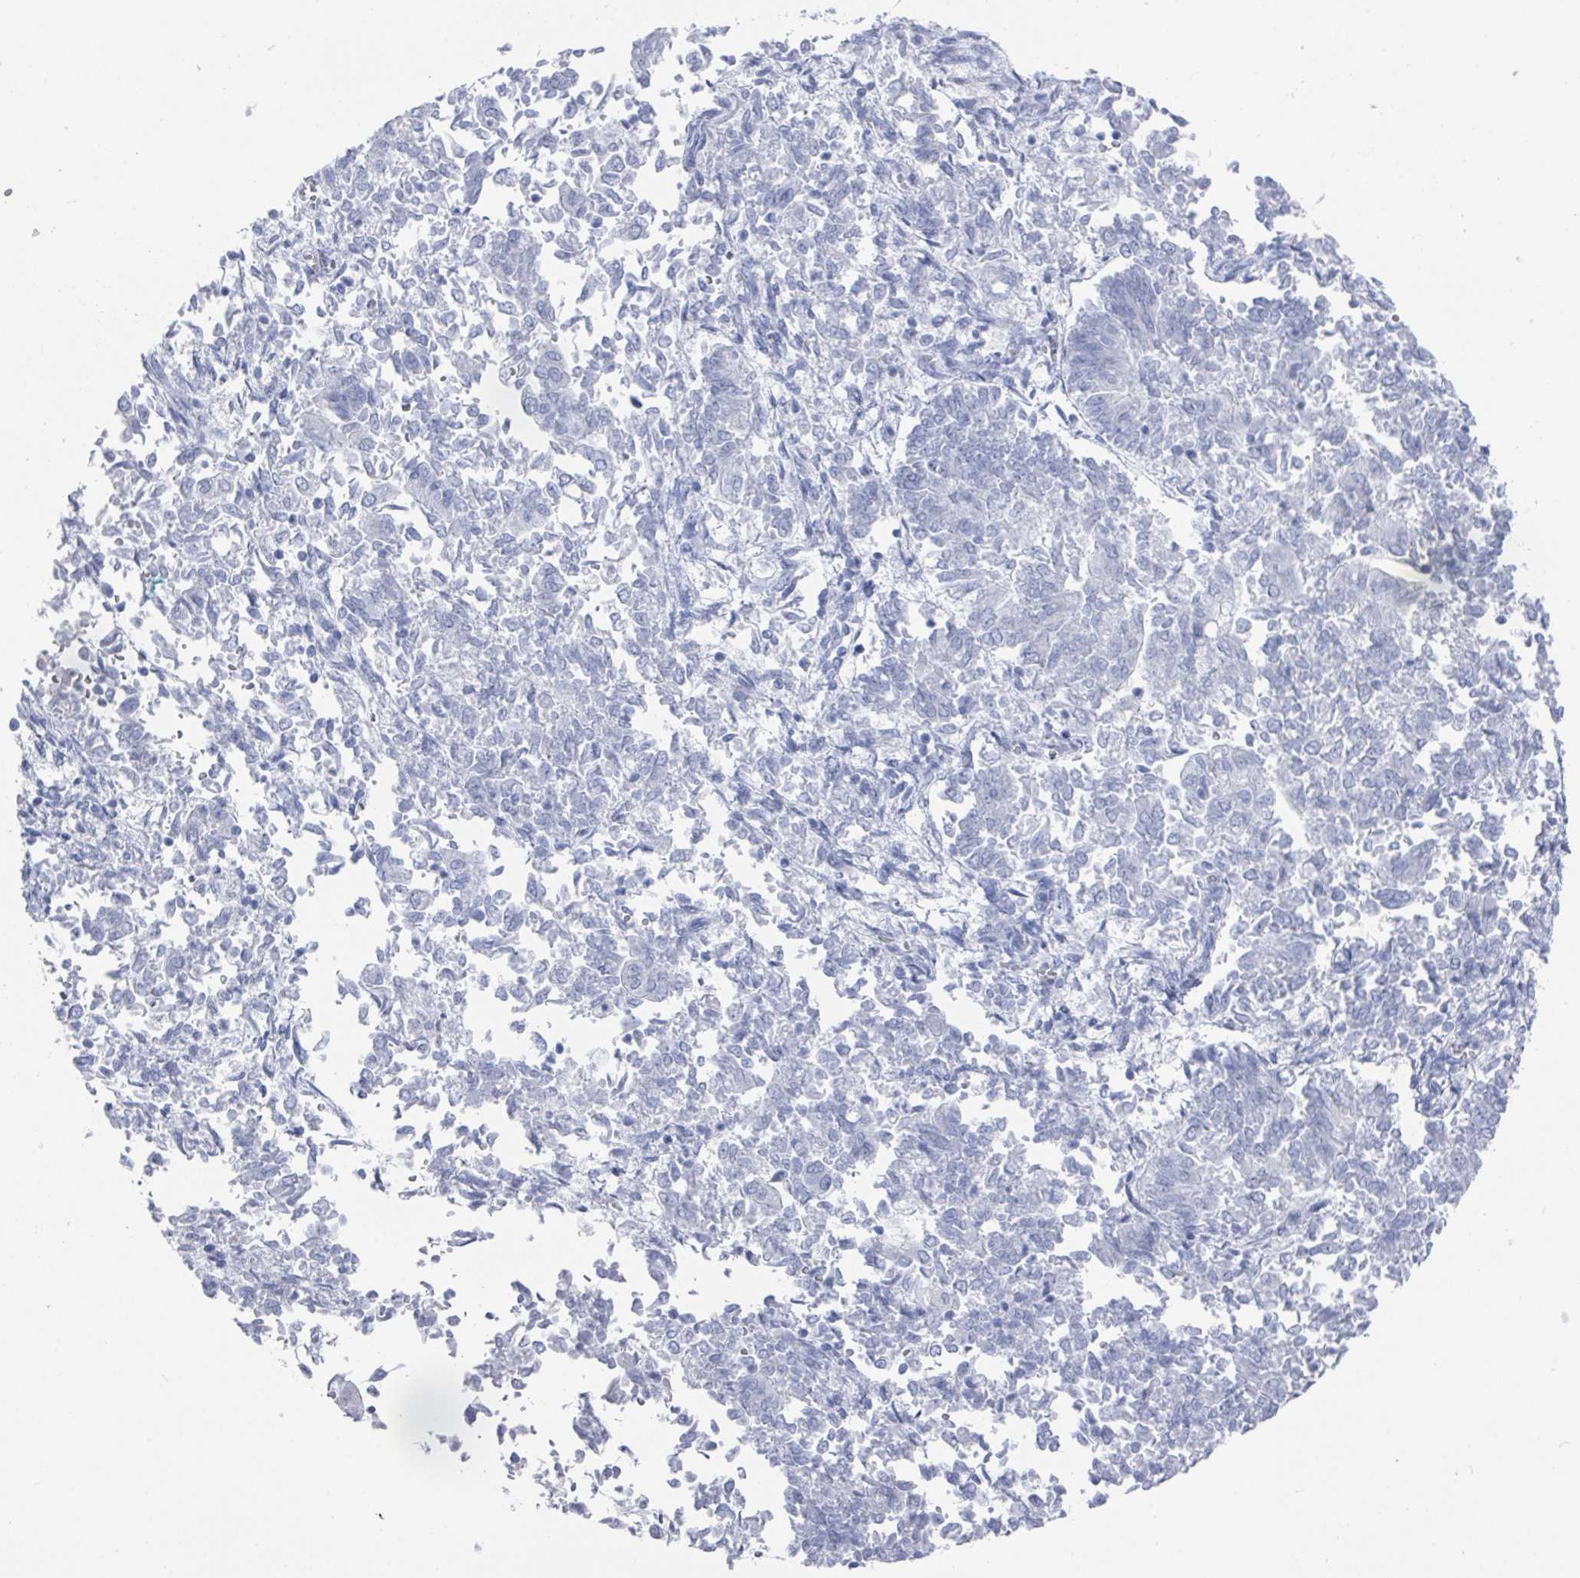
{"staining": {"intensity": "negative", "quantity": "none", "location": "none"}, "tissue": "endometrial cancer", "cell_type": "Tumor cells", "image_type": "cancer", "snomed": [{"axis": "morphology", "description": "Adenocarcinoma, NOS"}, {"axis": "topography", "description": "Endometrium"}], "caption": "Immunohistochemical staining of human endometrial adenocarcinoma shows no significant staining in tumor cells.", "gene": "CAMKV", "patient": {"sex": "female", "age": 65}}